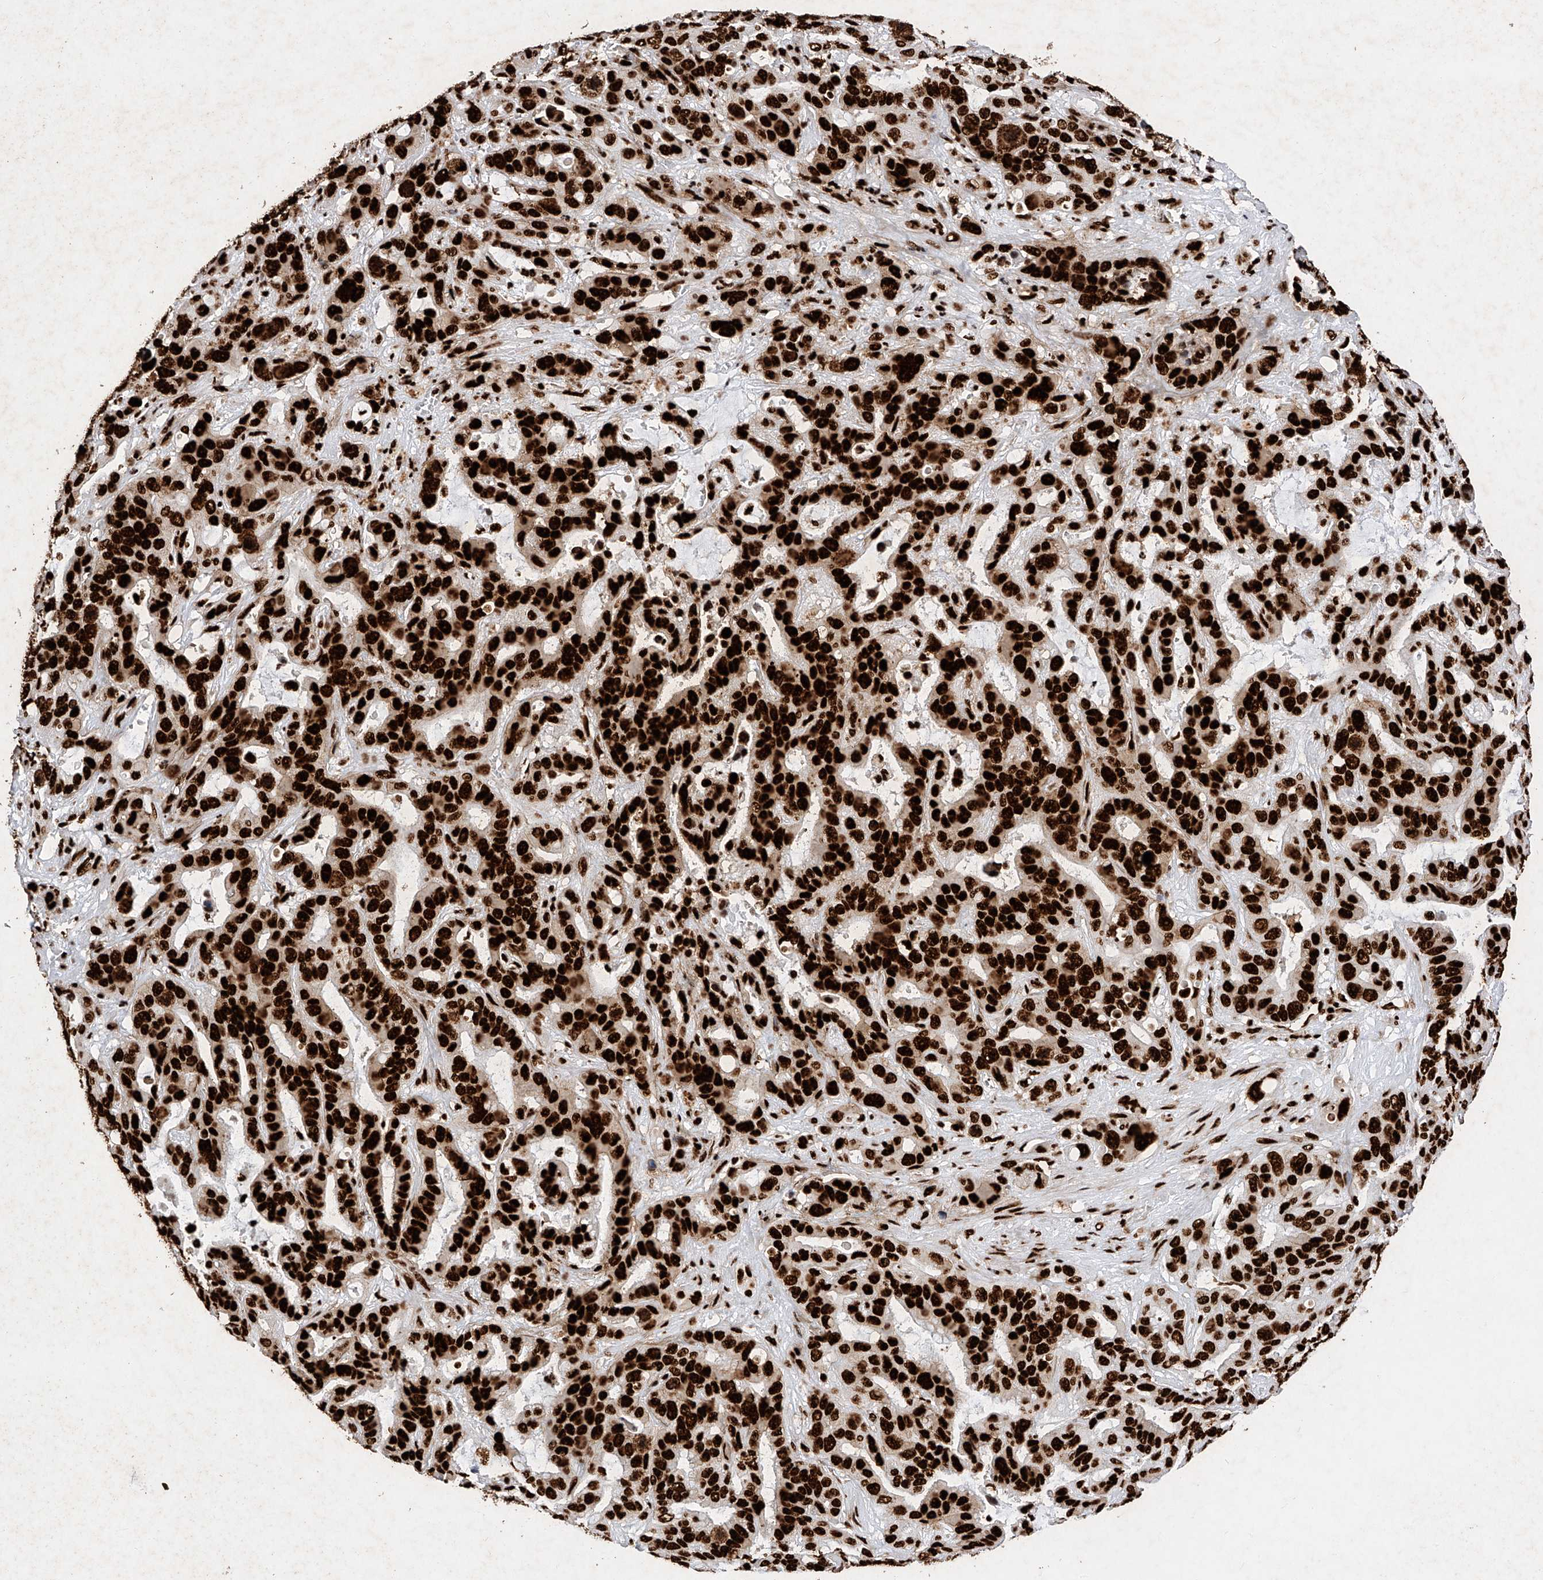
{"staining": {"intensity": "strong", "quantity": ">75%", "location": "nuclear"}, "tissue": "liver cancer", "cell_type": "Tumor cells", "image_type": "cancer", "snomed": [{"axis": "morphology", "description": "Cholangiocarcinoma"}, {"axis": "topography", "description": "Liver"}], "caption": "The image exhibits immunohistochemical staining of liver cancer. There is strong nuclear staining is identified in about >75% of tumor cells.", "gene": "SRSF6", "patient": {"sex": "female", "age": 65}}